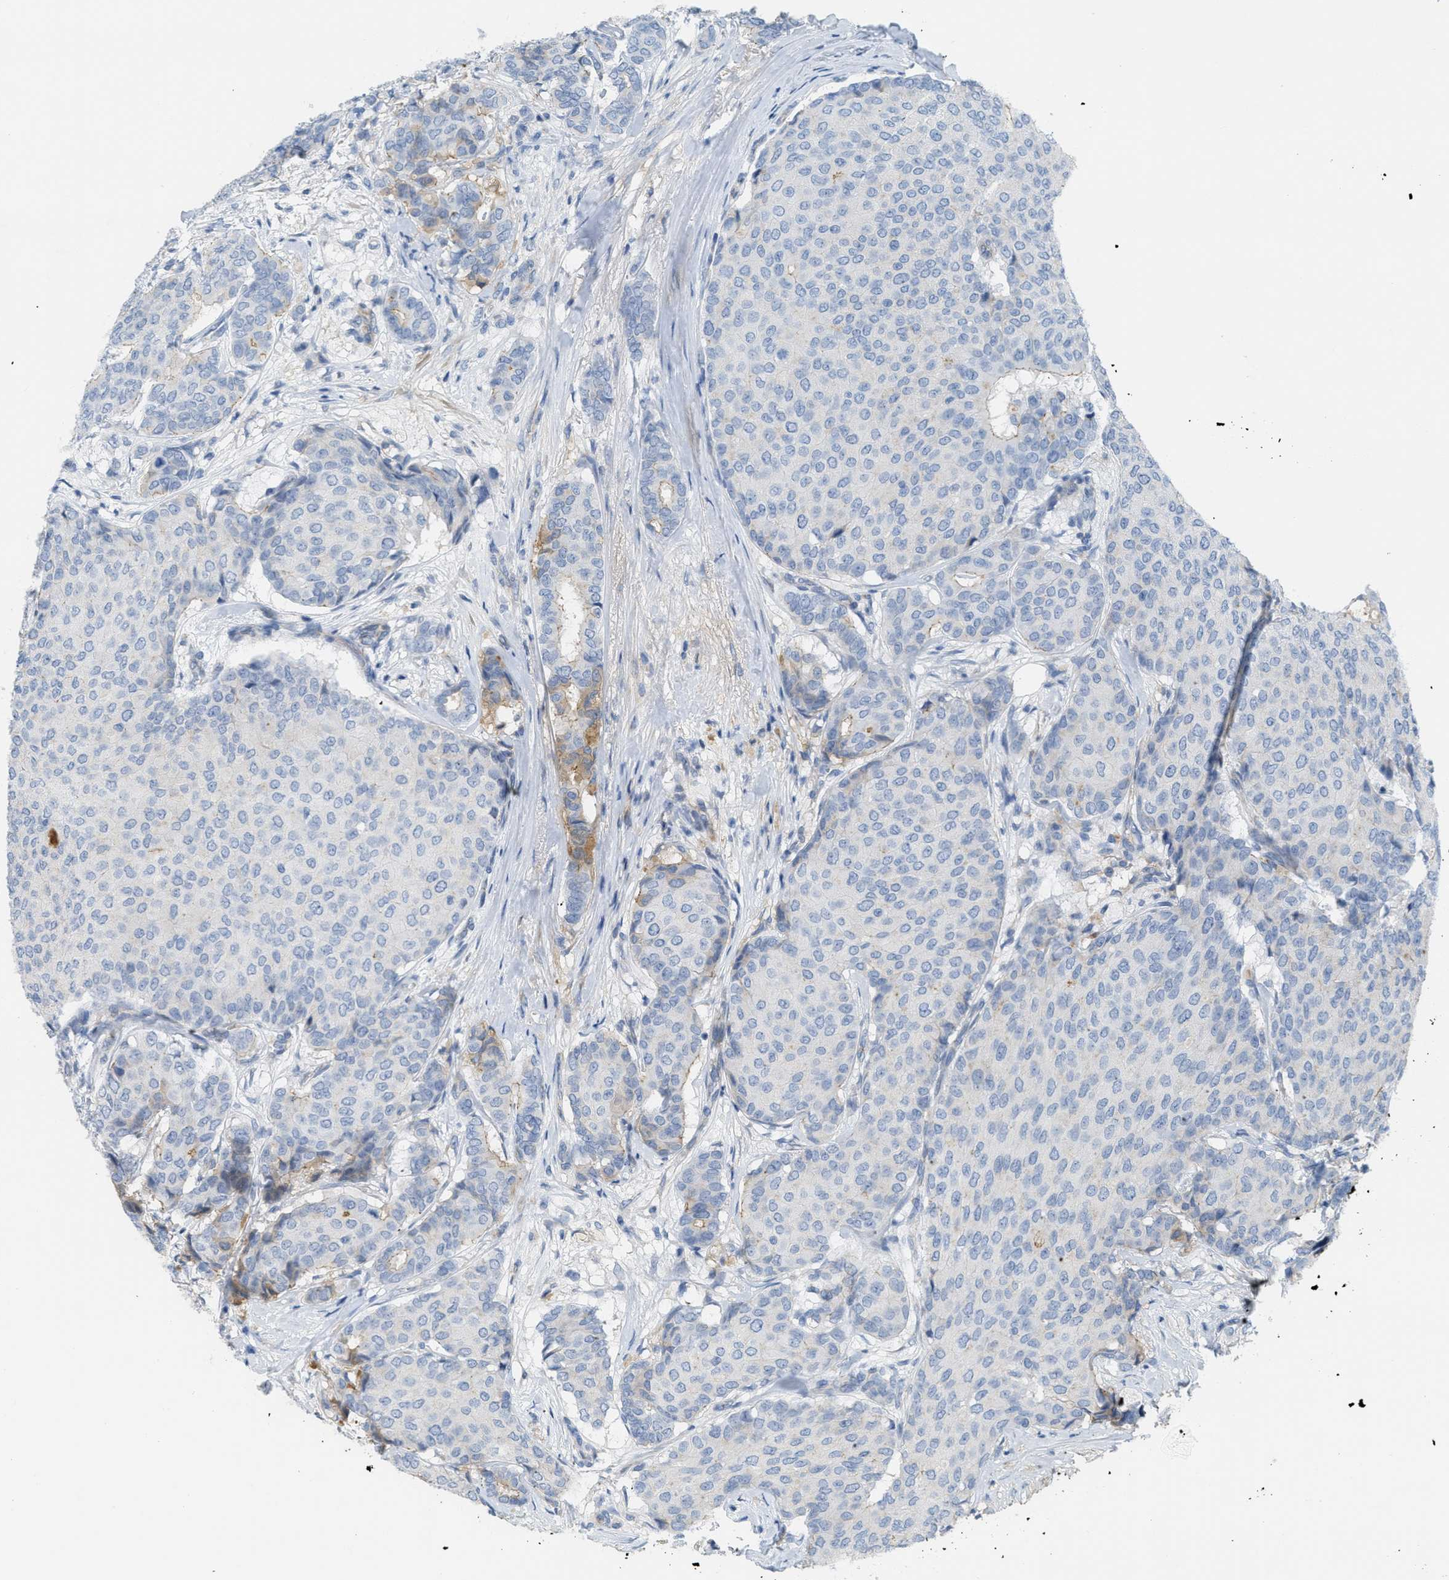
{"staining": {"intensity": "weak", "quantity": "<25%", "location": "cytoplasmic/membranous"}, "tissue": "breast cancer", "cell_type": "Tumor cells", "image_type": "cancer", "snomed": [{"axis": "morphology", "description": "Duct carcinoma"}, {"axis": "topography", "description": "Breast"}], "caption": "A micrograph of intraductal carcinoma (breast) stained for a protein exhibits no brown staining in tumor cells.", "gene": "CRB3", "patient": {"sex": "female", "age": 75}}